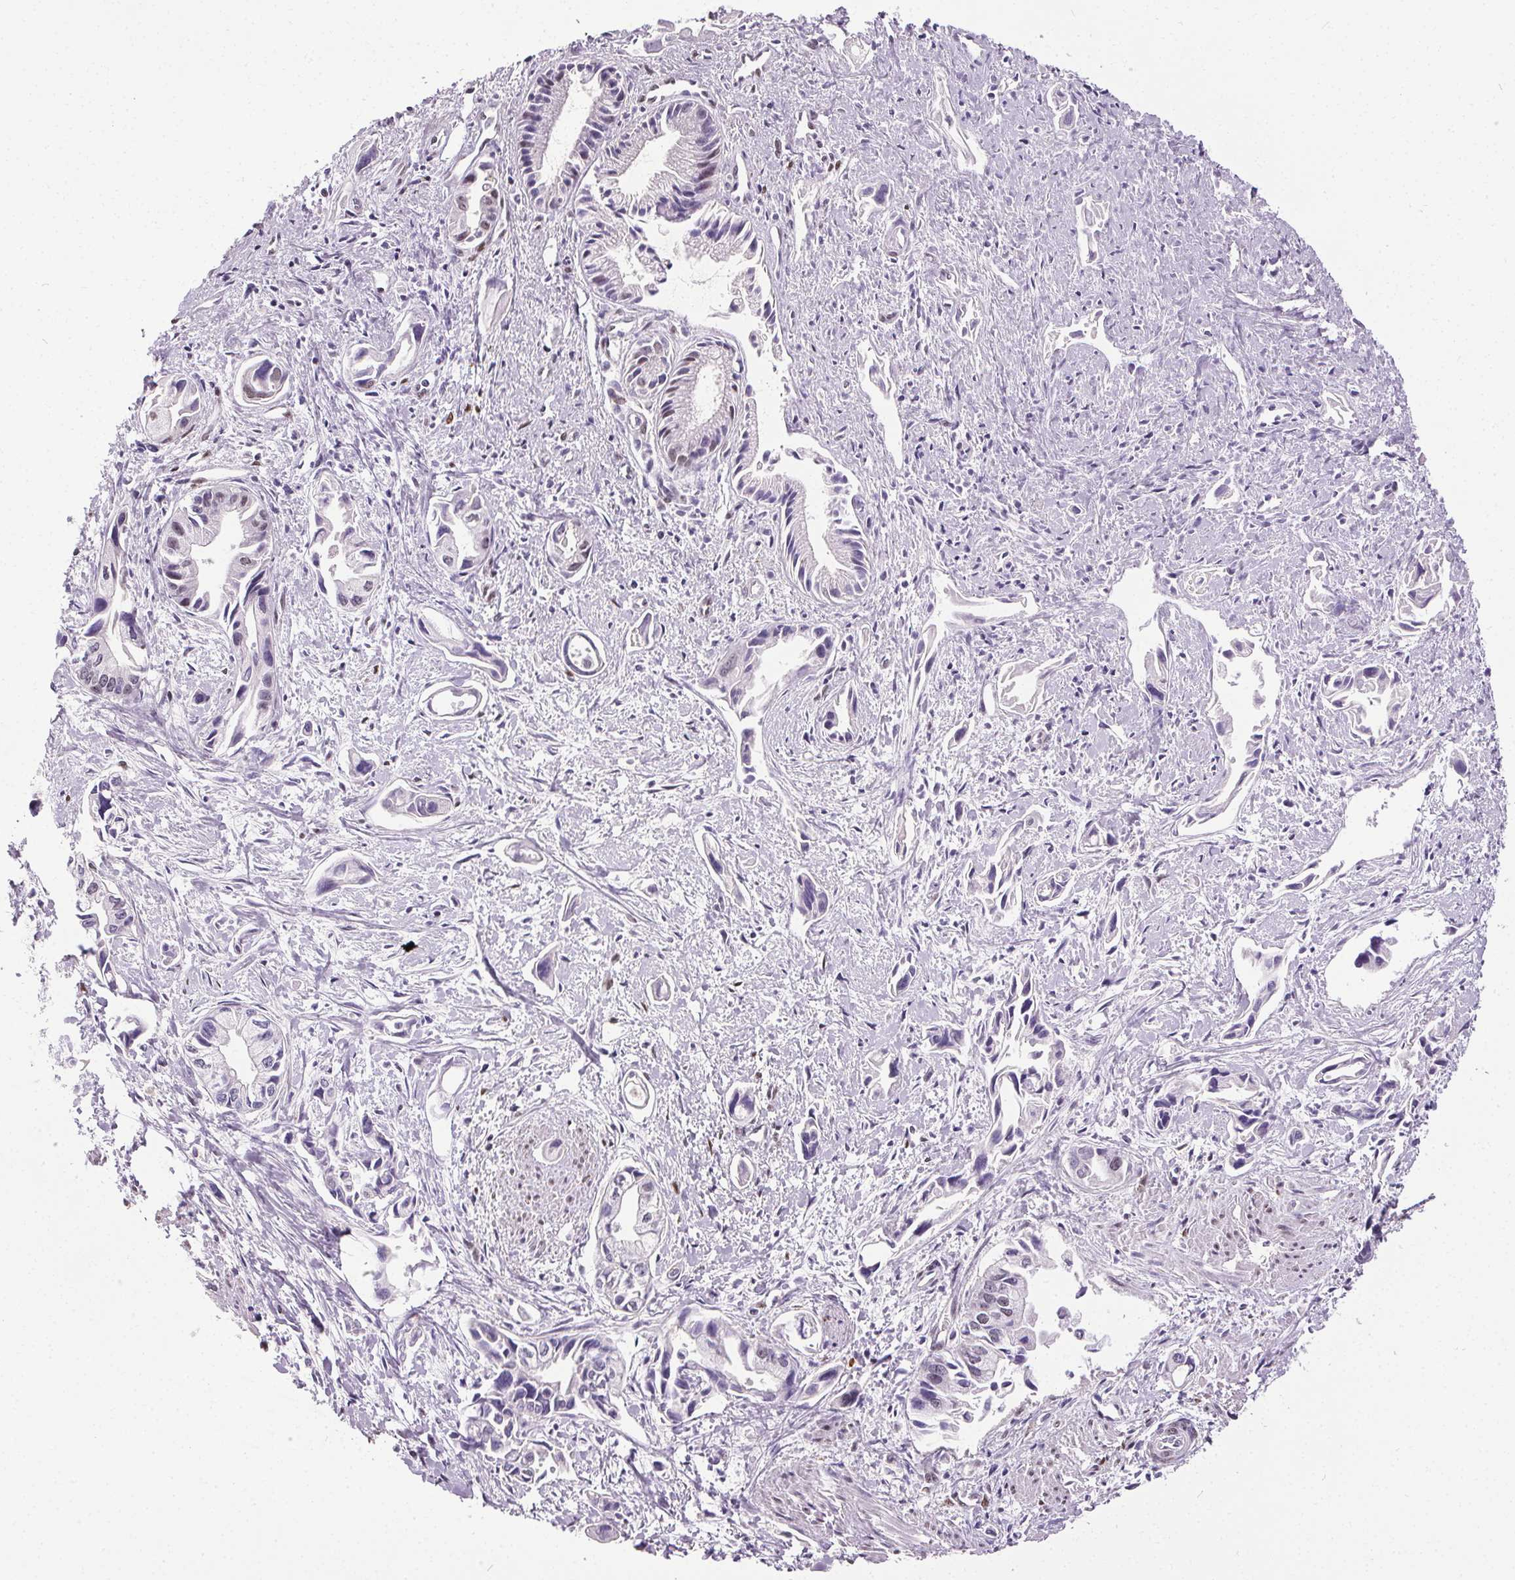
{"staining": {"intensity": "weak", "quantity": "<25%", "location": "nuclear"}, "tissue": "pancreatic cancer", "cell_type": "Tumor cells", "image_type": "cancer", "snomed": [{"axis": "morphology", "description": "Adenocarcinoma, NOS"}, {"axis": "topography", "description": "Pancreas"}], "caption": "Tumor cells show no significant expression in pancreatic cancer.", "gene": "GP6", "patient": {"sex": "female", "age": 61}}